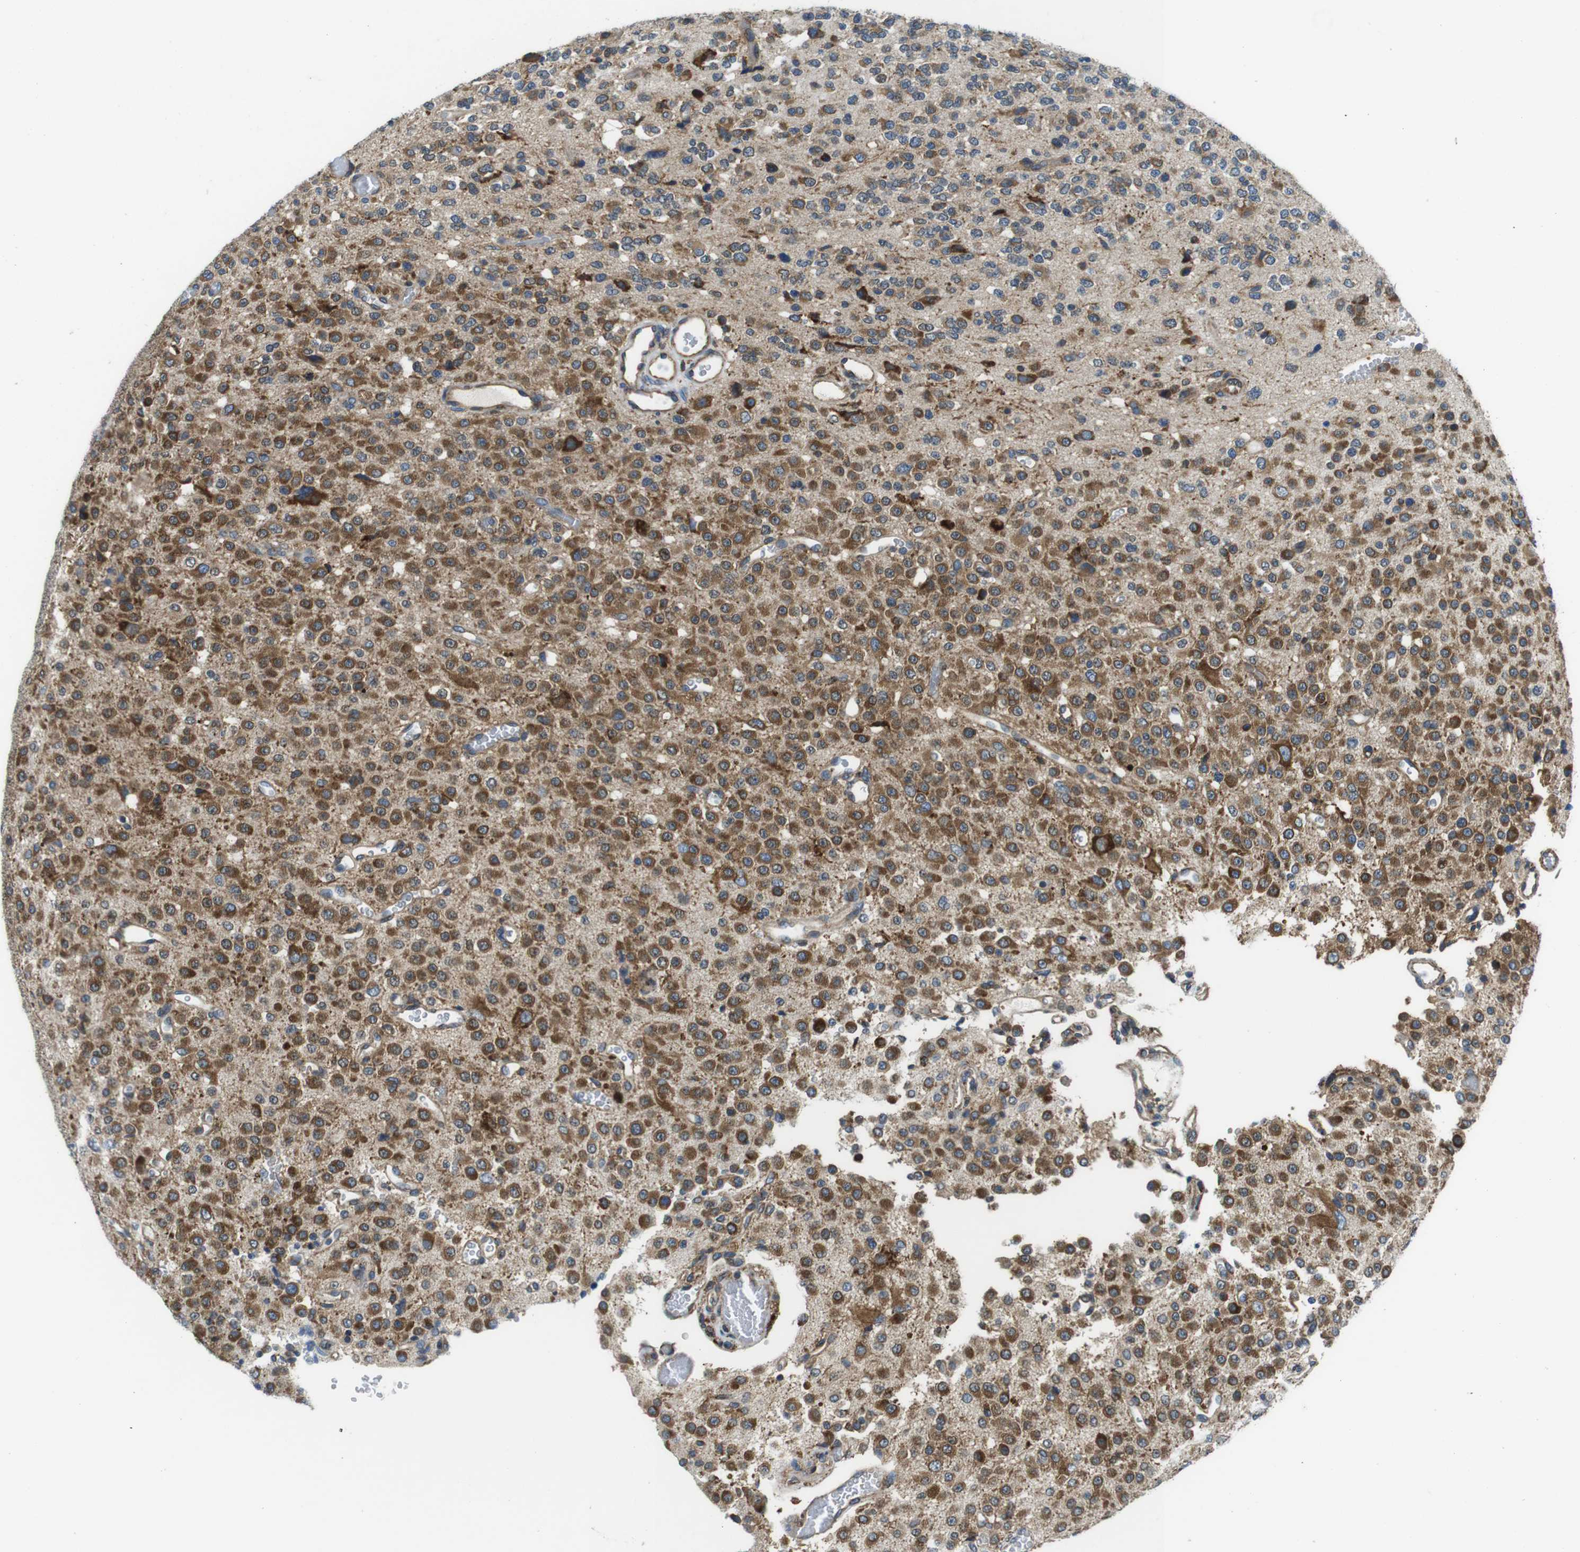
{"staining": {"intensity": "moderate", "quantity": ">75%", "location": "cytoplasmic/membranous"}, "tissue": "glioma", "cell_type": "Tumor cells", "image_type": "cancer", "snomed": [{"axis": "morphology", "description": "Glioma, malignant, Low grade"}, {"axis": "topography", "description": "Brain"}], "caption": "Protein analysis of glioma tissue shows moderate cytoplasmic/membranous positivity in approximately >75% of tumor cells.", "gene": "UGGT1", "patient": {"sex": "male", "age": 38}}